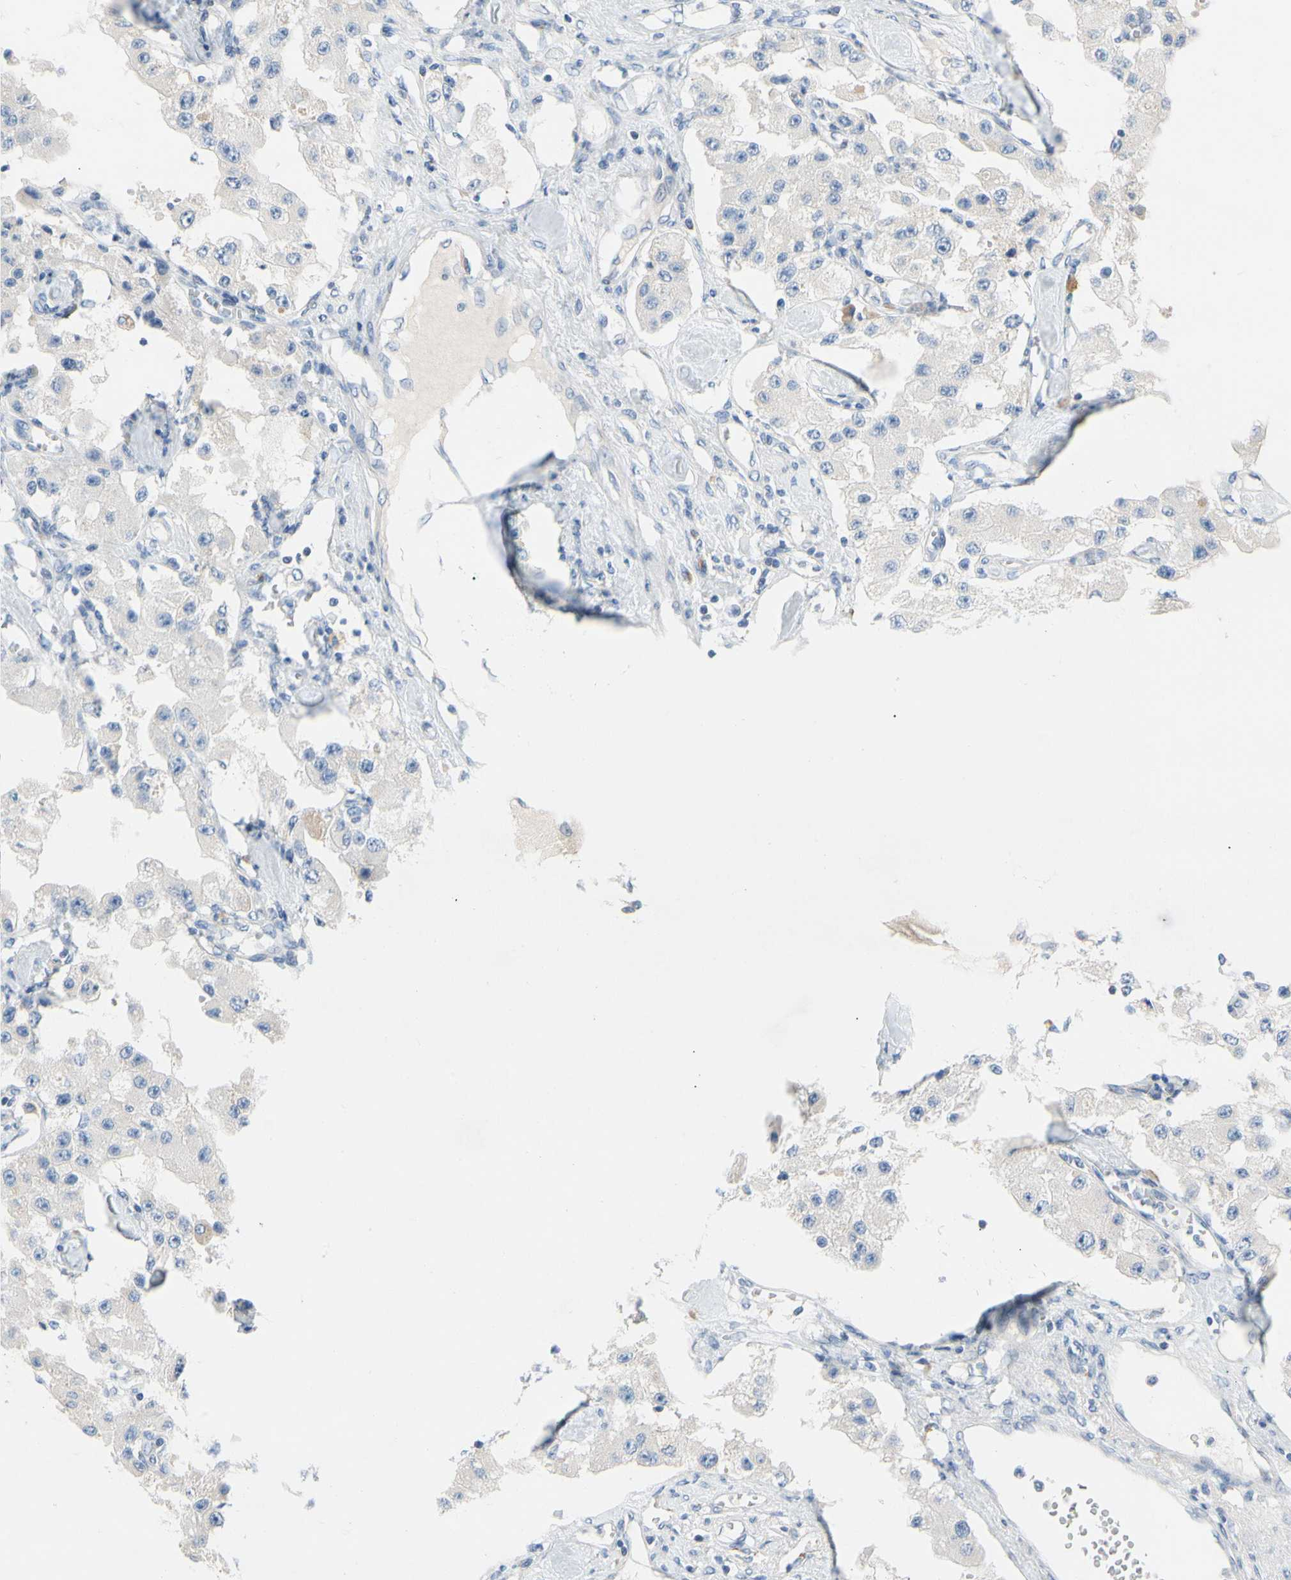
{"staining": {"intensity": "negative", "quantity": "none", "location": "none"}, "tissue": "carcinoid", "cell_type": "Tumor cells", "image_type": "cancer", "snomed": [{"axis": "morphology", "description": "Carcinoid, malignant, NOS"}, {"axis": "topography", "description": "Pancreas"}], "caption": "High magnification brightfield microscopy of malignant carcinoid stained with DAB (brown) and counterstained with hematoxylin (blue): tumor cells show no significant expression.", "gene": "CCM2L", "patient": {"sex": "male", "age": 41}}